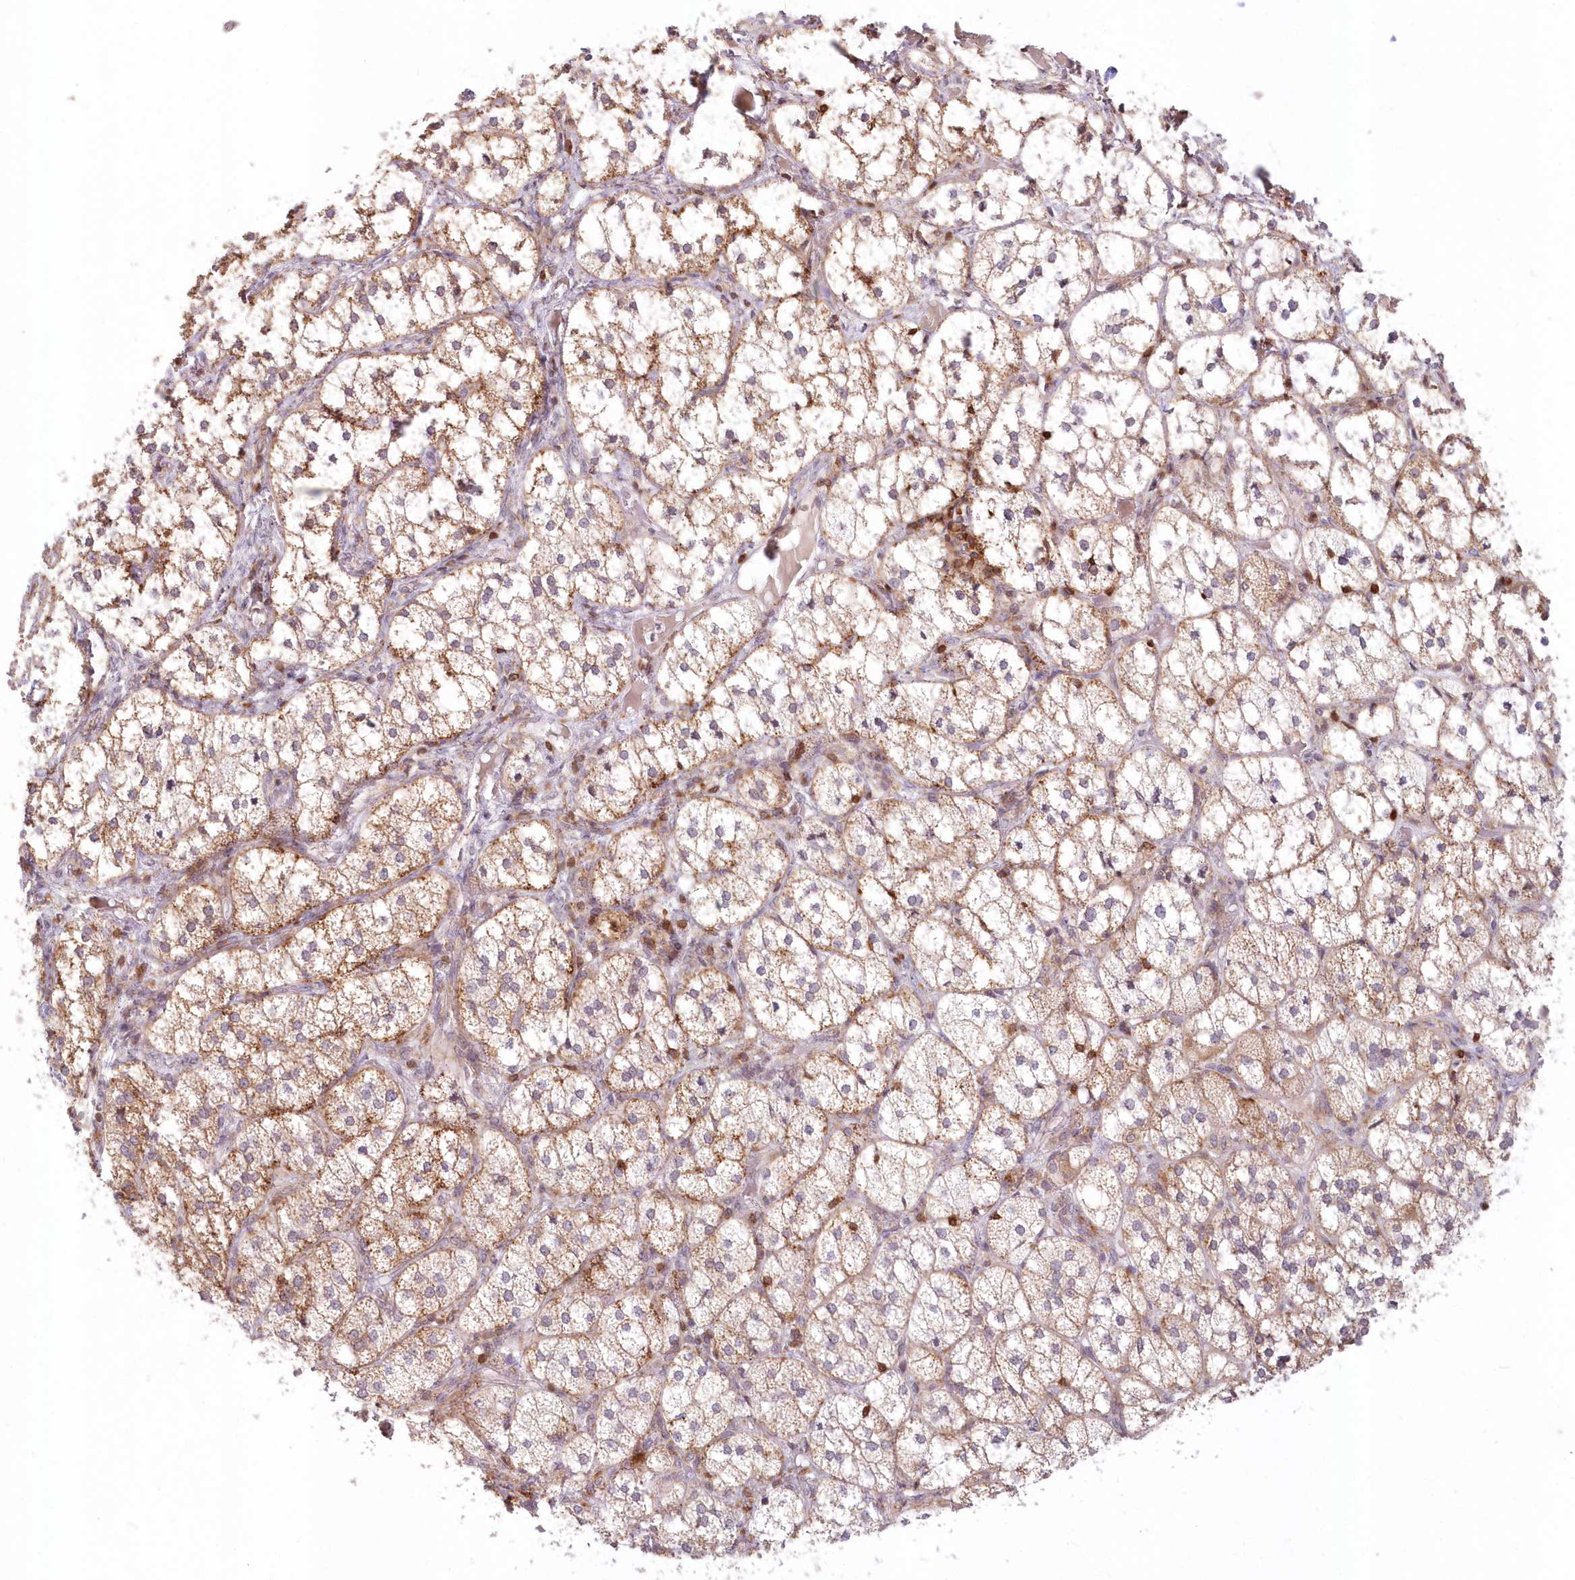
{"staining": {"intensity": "moderate", "quantity": ">75%", "location": "cytoplasmic/membranous"}, "tissue": "adrenal gland", "cell_type": "Glandular cells", "image_type": "normal", "snomed": [{"axis": "morphology", "description": "Normal tissue, NOS"}, {"axis": "topography", "description": "Adrenal gland"}], "caption": "Immunohistochemistry (IHC) of benign adrenal gland shows medium levels of moderate cytoplasmic/membranous positivity in about >75% of glandular cells.", "gene": "MTMR3", "patient": {"sex": "female", "age": 61}}